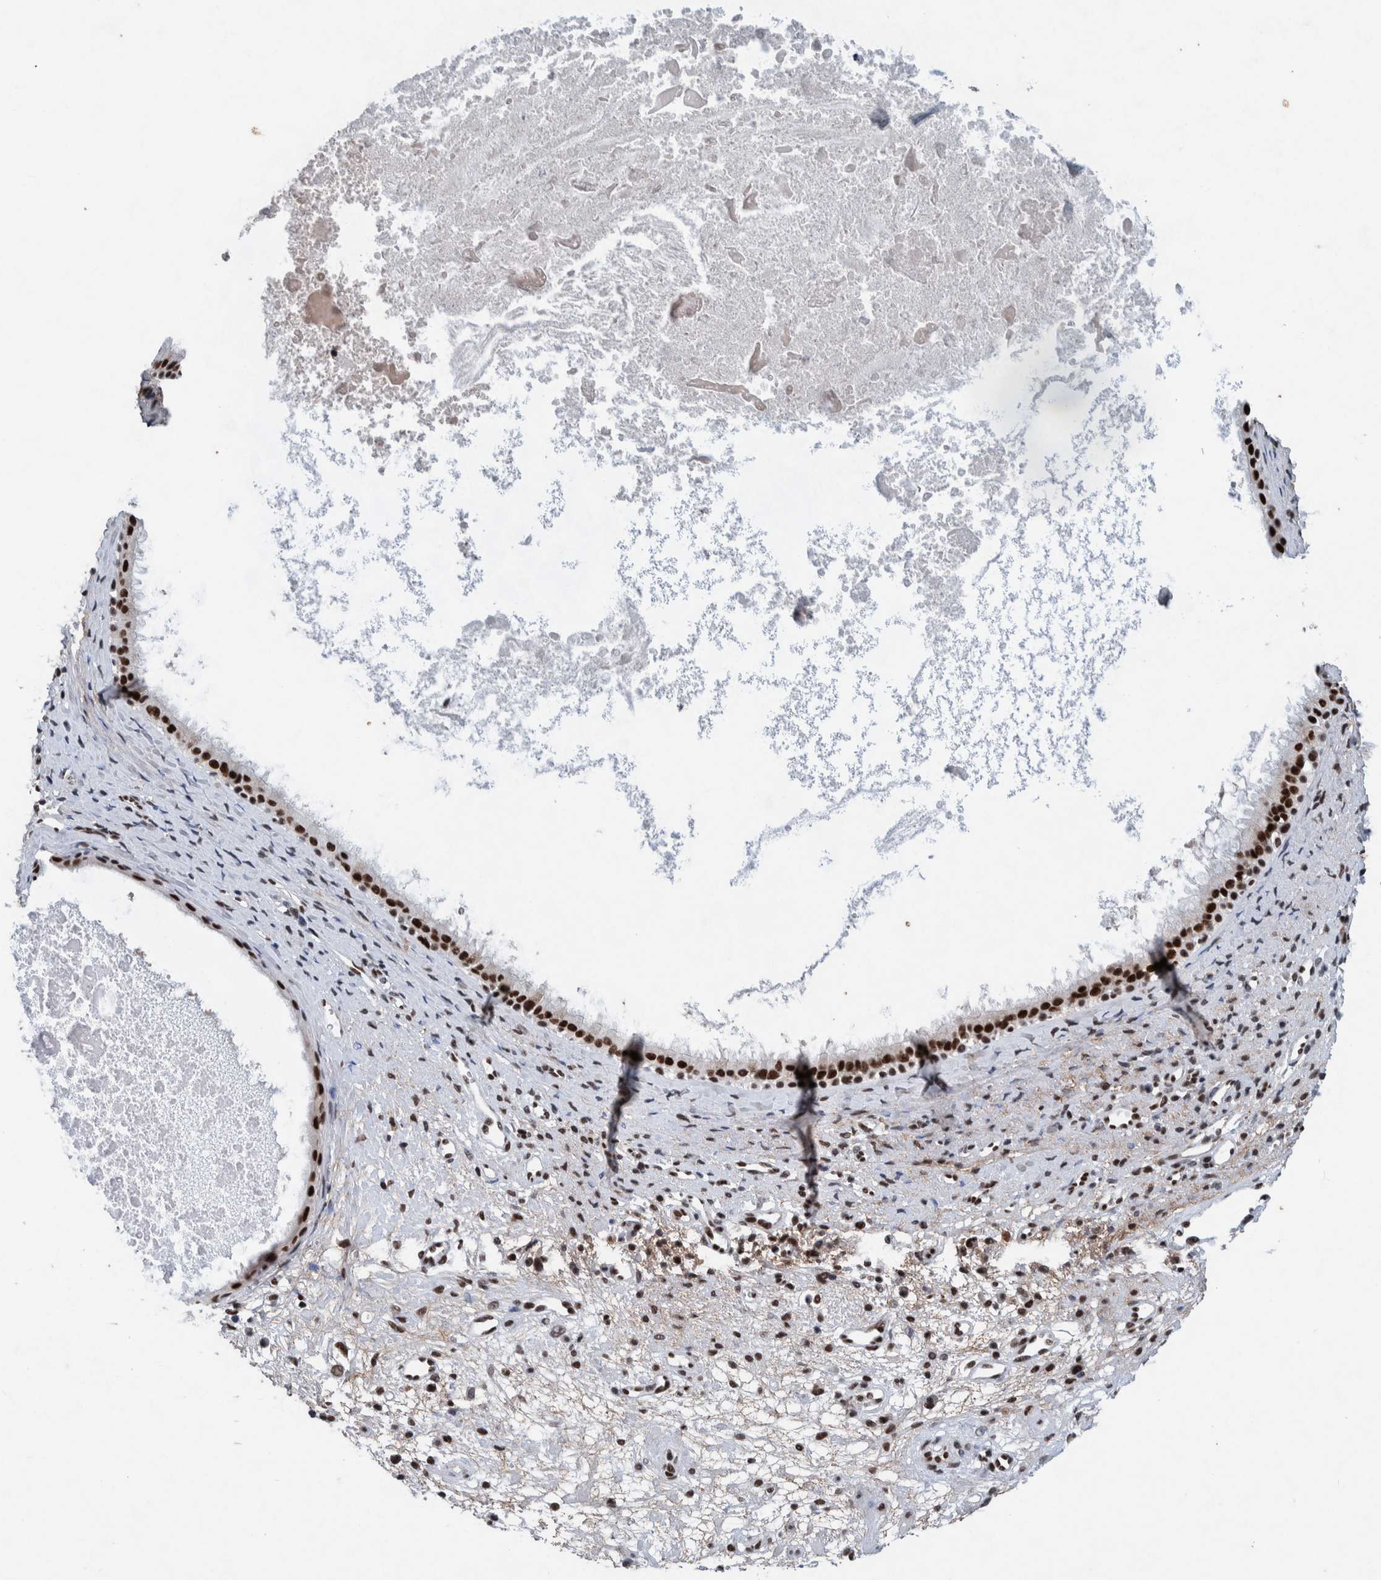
{"staining": {"intensity": "strong", "quantity": ">75%", "location": "nuclear"}, "tissue": "nasopharynx", "cell_type": "Respiratory epithelial cells", "image_type": "normal", "snomed": [{"axis": "morphology", "description": "Normal tissue, NOS"}, {"axis": "topography", "description": "Nasopharynx"}], "caption": "DAB immunohistochemical staining of unremarkable nasopharynx shows strong nuclear protein staining in approximately >75% of respiratory epithelial cells.", "gene": "TAF10", "patient": {"sex": "male", "age": 22}}